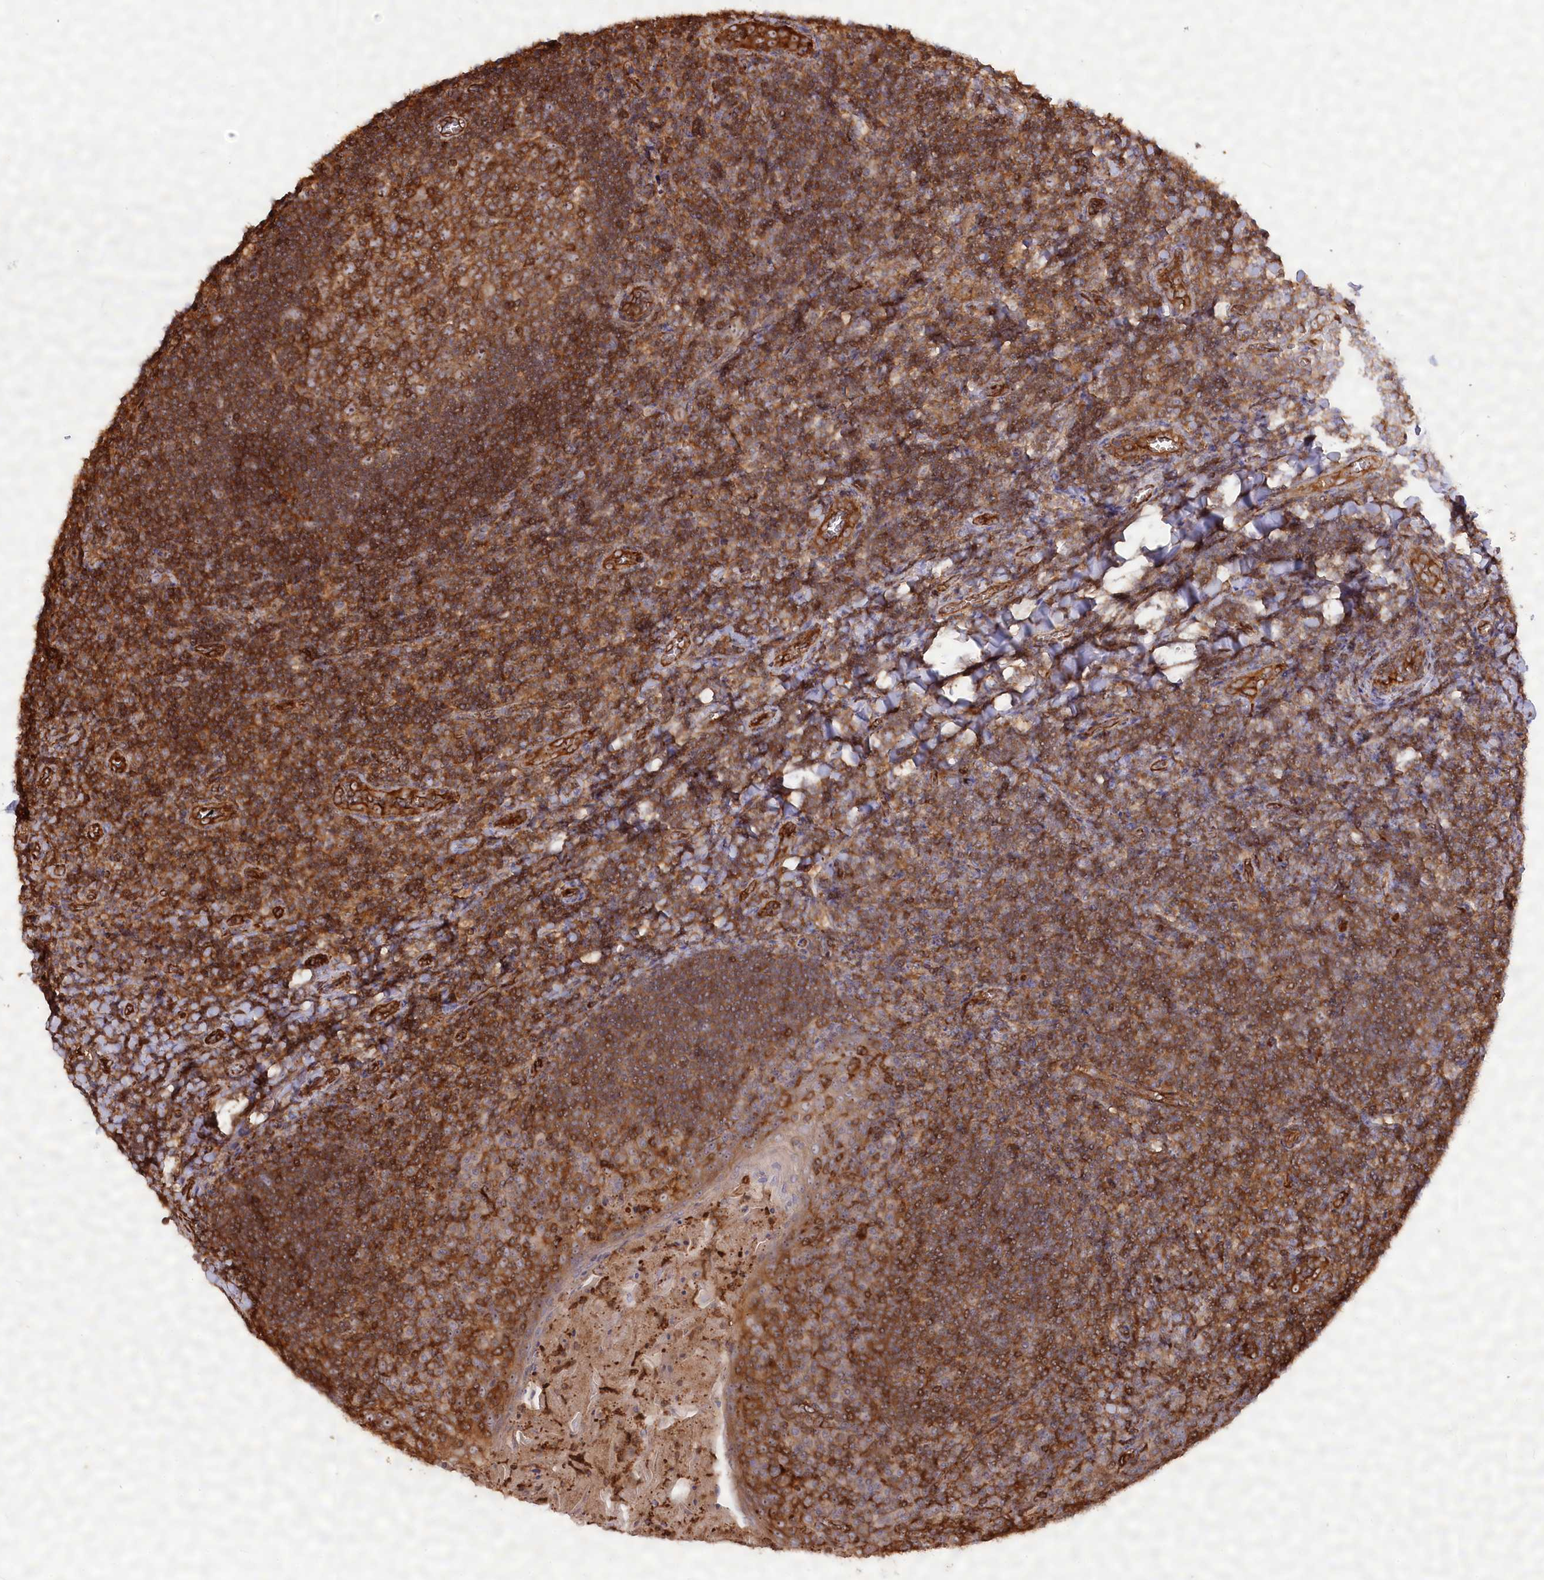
{"staining": {"intensity": "strong", "quantity": ">75%", "location": "cytoplasmic/membranous"}, "tissue": "tonsil", "cell_type": "Germinal center cells", "image_type": "normal", "snomed": [{"axis": "morphology", "description": "Normal tissue, NOS"}, {"axis": "topography", "description": "Tonsil"}], "caption": "Brown immunohistochemical staining in normal human tonsil demonstrates strong cytoplasmic/membranous staining in approximately >75% of germinal center cells.", "gene": "WDR36", "patient": {"sex": "male", "age": 27}}